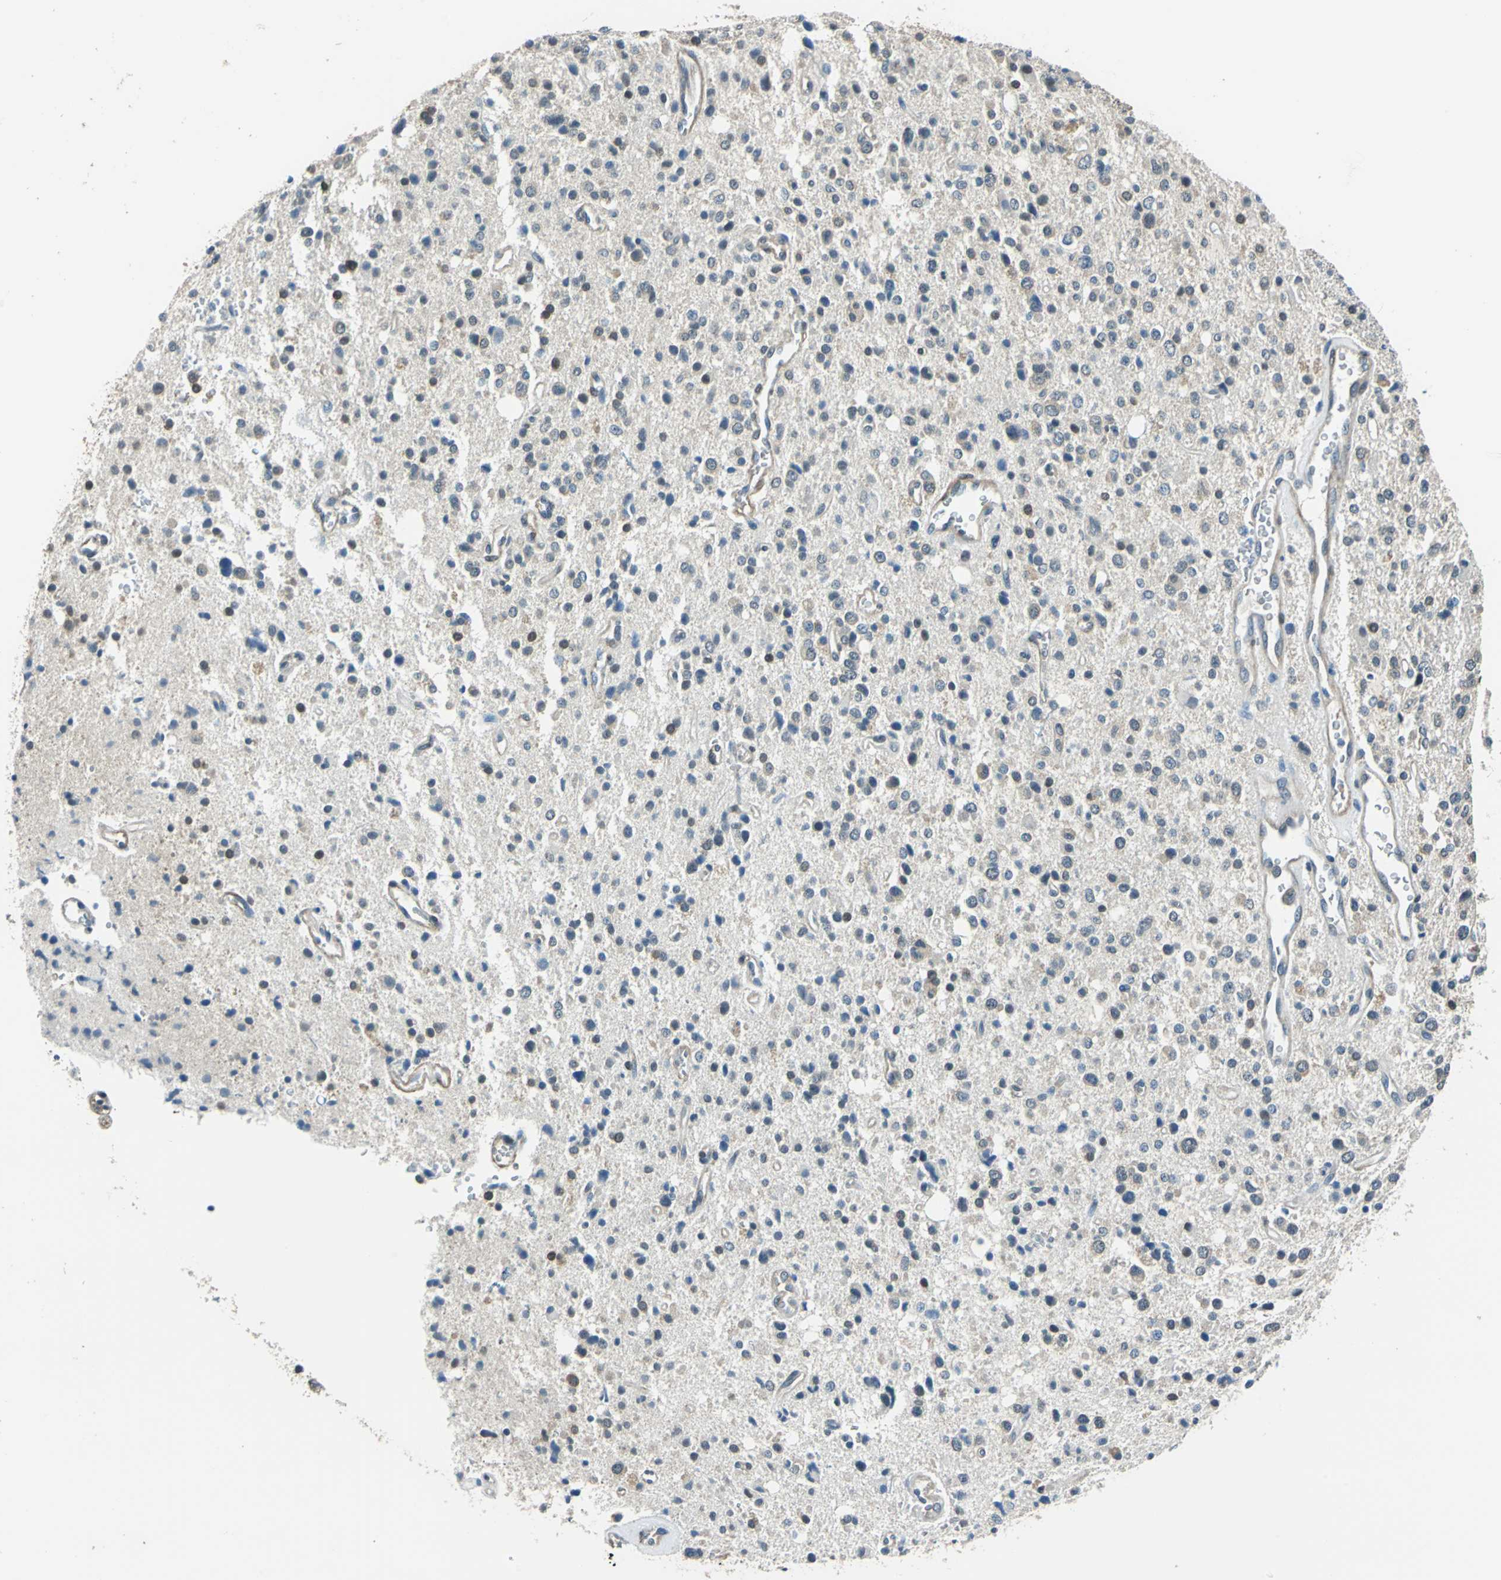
{"staining": {"intensity": "moderate", "quantity": "25%-75%", "location": "cytoplasmic/membranous"}, "tissue": "glioma", "cell_type": "Tumor cells", "image_type": "cancer", "snomed": [{"axis": "morphology", "description": "Glioma, malignant, High grade"}, {"axis": "topography", "description": "Brain"}], "caption": "Protein staining of malignant glioma (high-grade) tissue displays moderate cytoplasmic/membranous staining in about 25%-75% of tumor cells. Nuclei are stained in blue.", "gene": "FKBP4", "patient": {"sex": "male", "age": 47}}